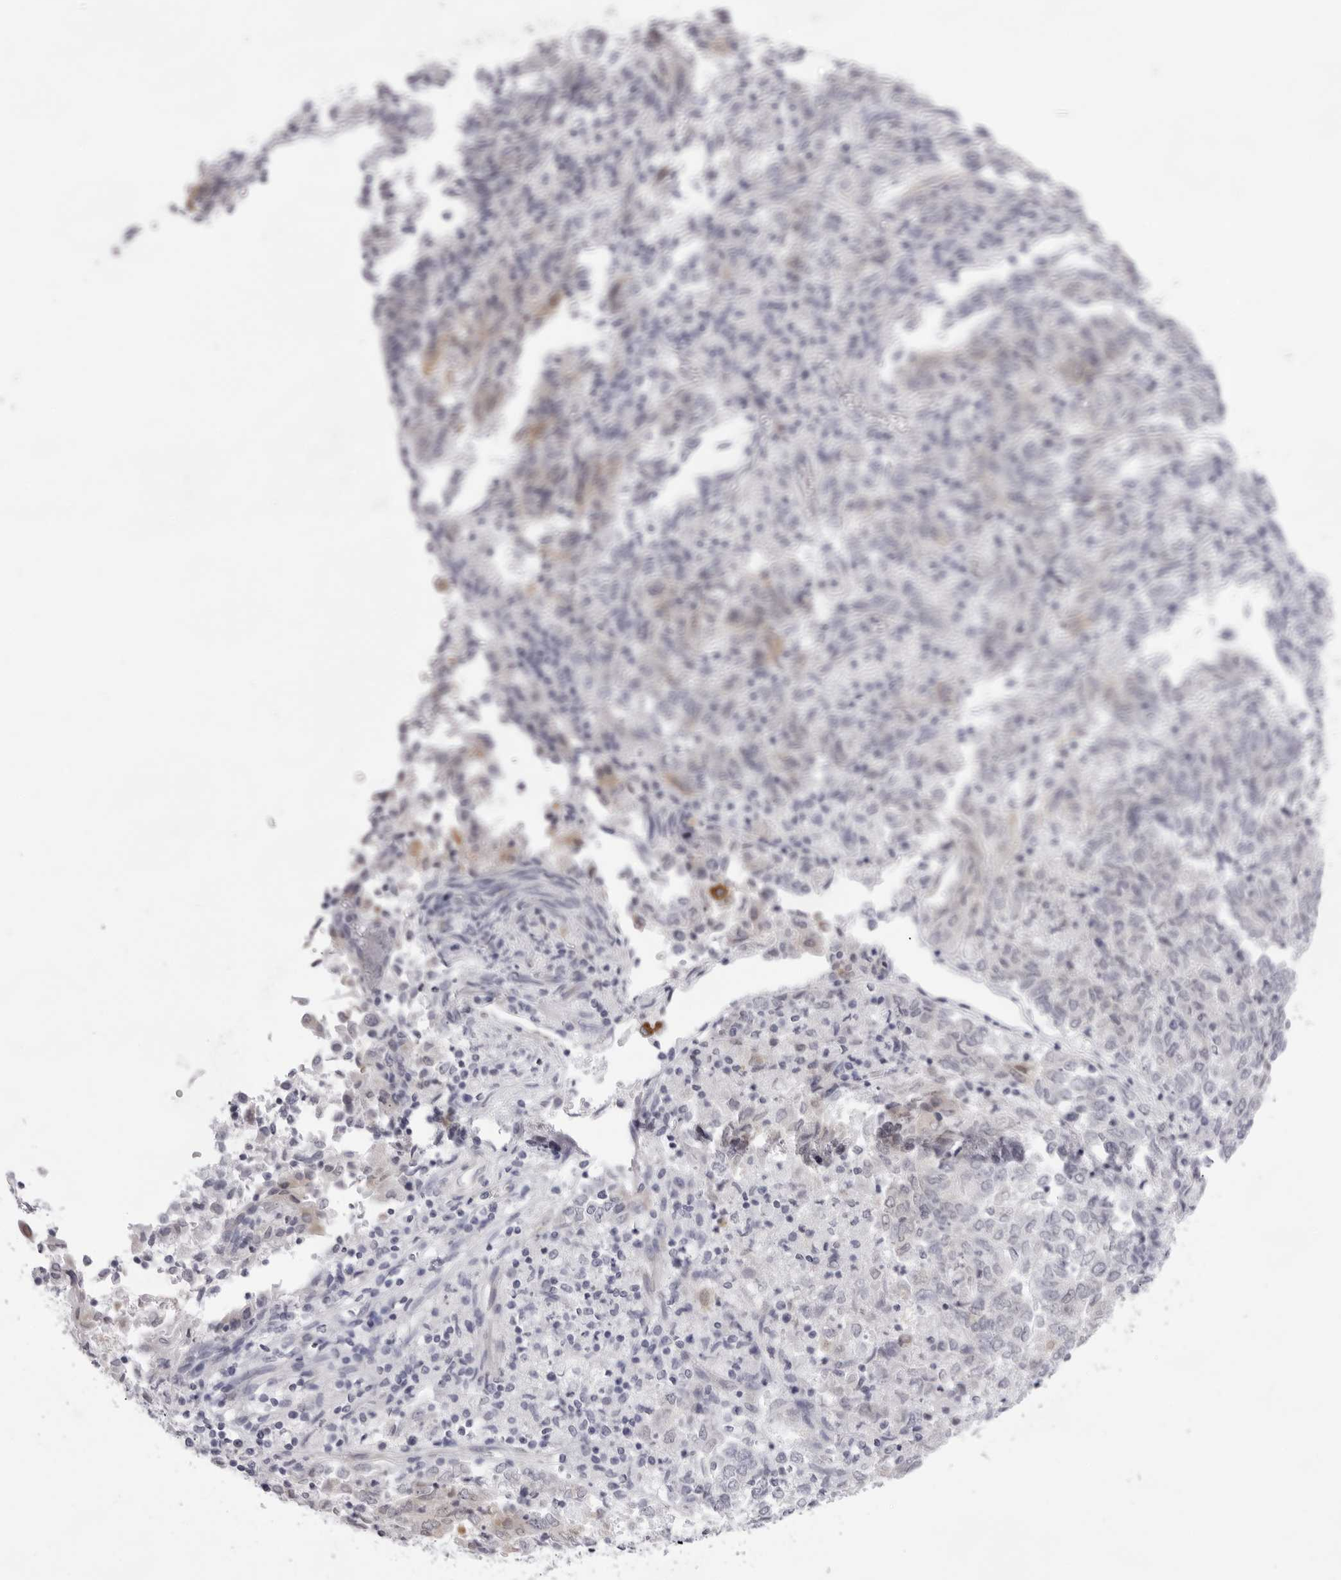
{"staining": {"intensity": "negative", "quantity": "none", "location": "none"}, "tissue": "endometrial cancer", "cell_type": "Tumor cells", "image_type": "cancer", "snomed": [{"axis": "morphology", "description": "Adenocarcinoma, NOS"}, {"axis": "topography", "description": "Endometrium"}], "caption": "DAB immunohistochemical staining of human endometrial cancer displays no significant positivity in tumor cells. (Stains: DAB IHC with hematoxylin counter stain, Microscopy: brightfield microscopy at high magnification).", "gene": "SMIM2", "patient": {"sex": "female", "age": 80}}